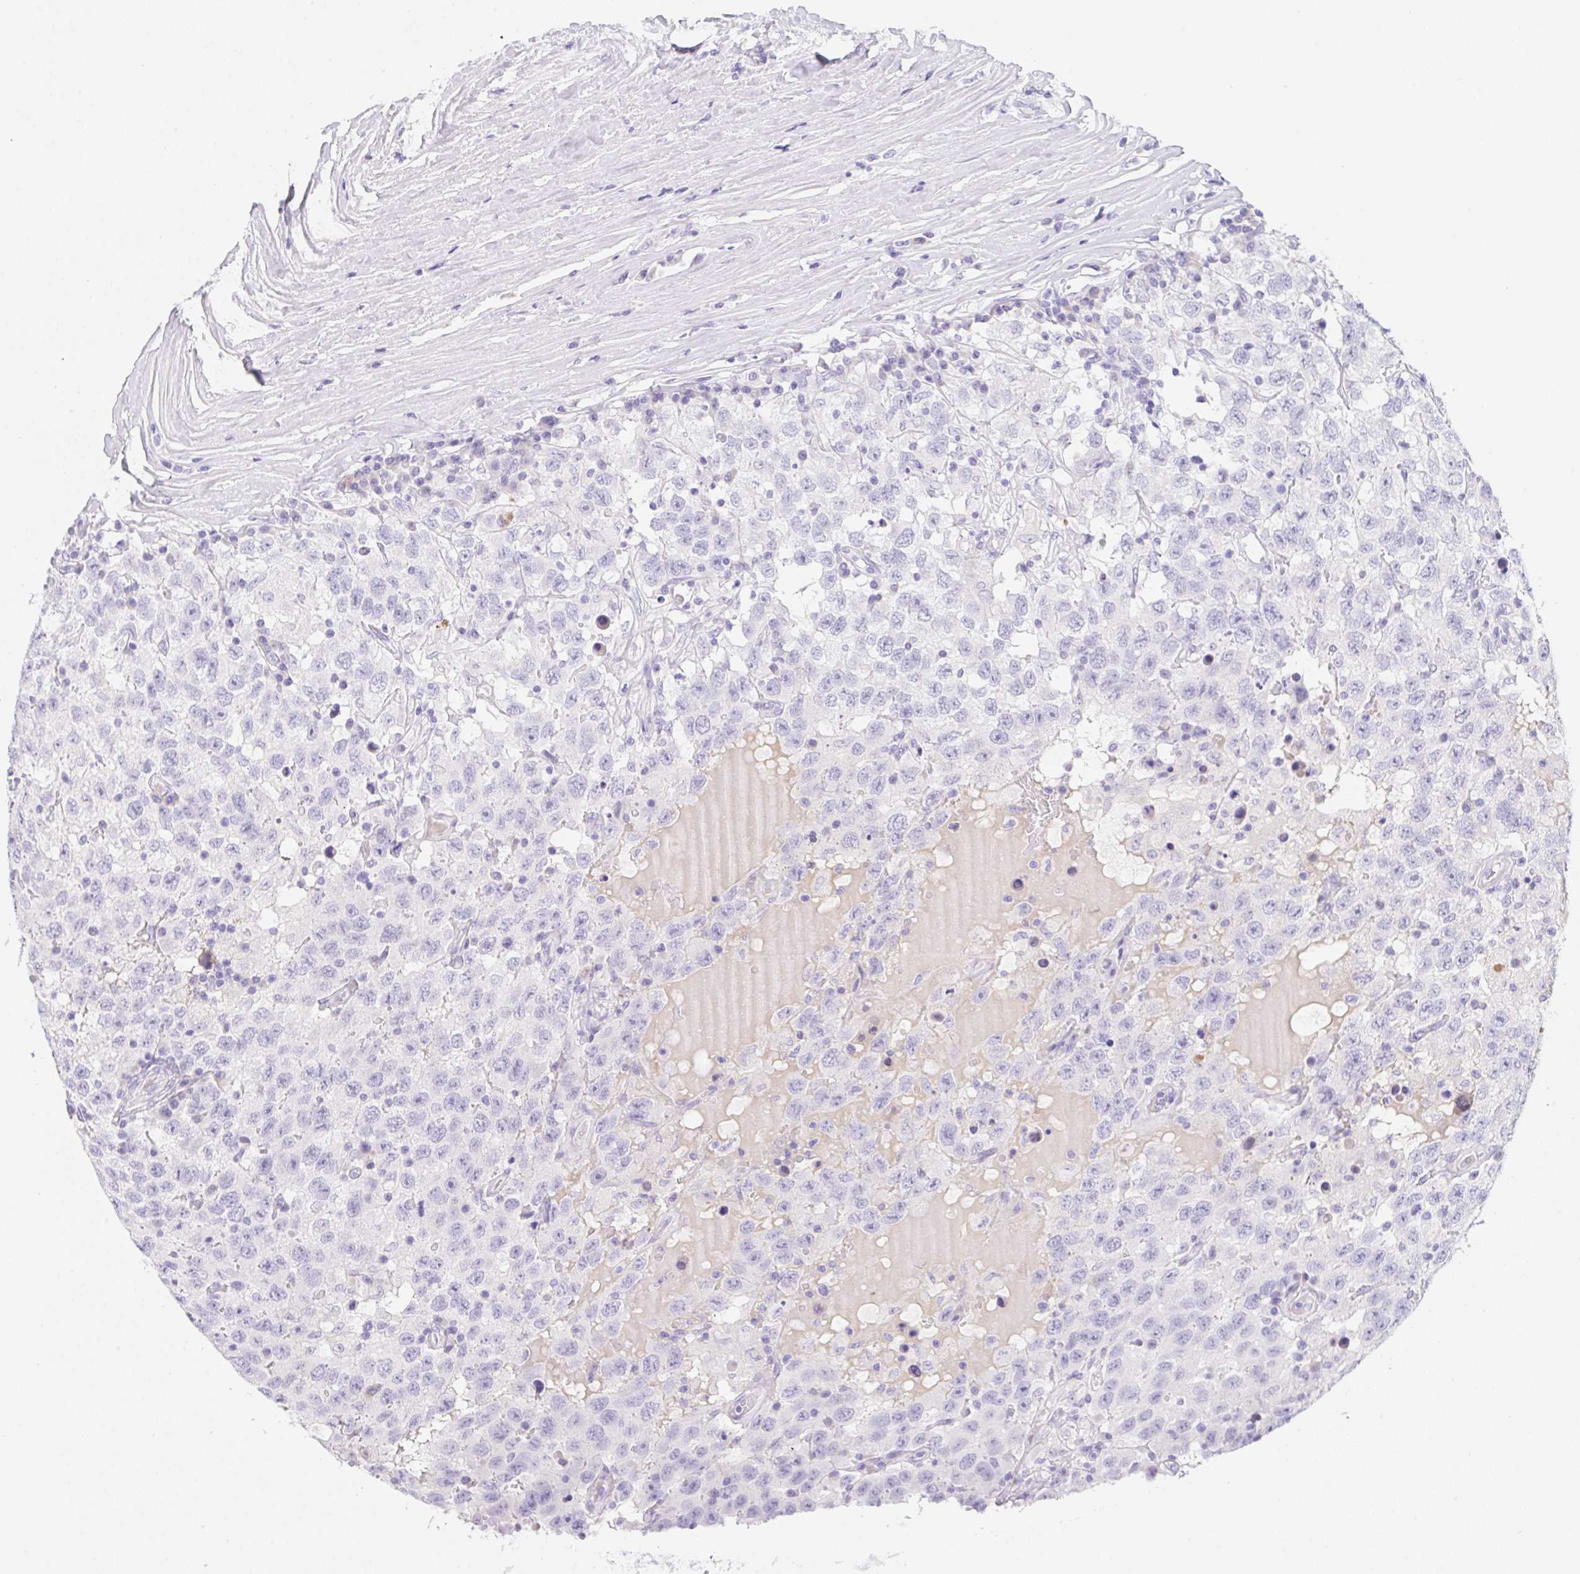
{"staining": {"intensity": "negative", "quantity": "none", "location": "none"}, "tissue": "testis cancer", "cell_type": "Tumor cells", "image_type": "cancer", "snomed": [{"axis": "morphology", "description": "Seminoma, NOS"}, {"axis": "topography", "description": "Testis"}], "caption": "Tumor cells are negative for protein expression in human testis cancer.", "gene": "KLK8", "patient": {"sex": "male", "age": 41}}